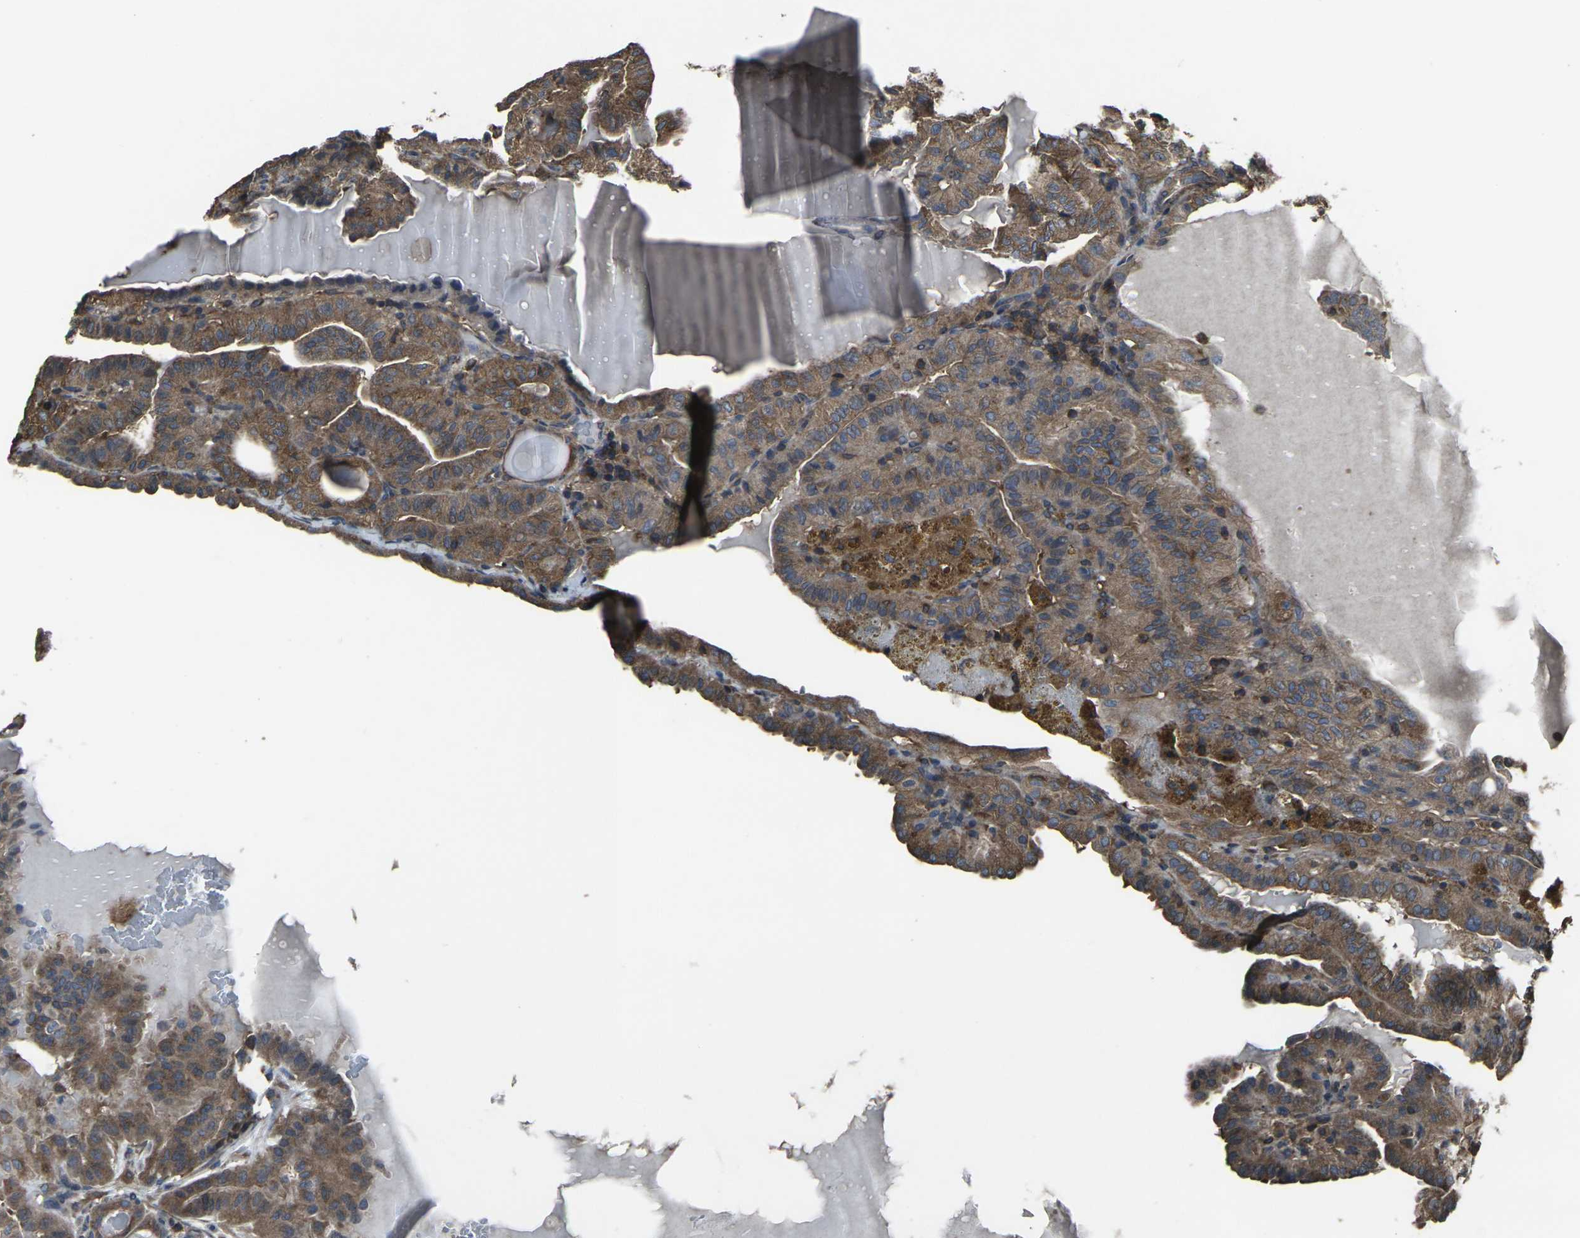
{"staining": {"intensity": "moderate", "quantity": ">75%", "location": "cytoplasmic/membranous"}, "tissue": "thyroid cancer", "cell_type": "Tumor cells", "image_type": "cancer", "snomed": [{"axis": "morphology", "description": "Papillary adenocarcinoma, NOS"}, {"axis": "topography", "description": "Thyroid gland"}], "caption": "This is a histology image of IHC staining of thyroid cancer (papillary adenocarcinoma), which shows moderate positivity in the cytoplasmic/membranous of tumor cells.", "gene": "PRKACB", "patient": {"sex": "male", "age": 77}}